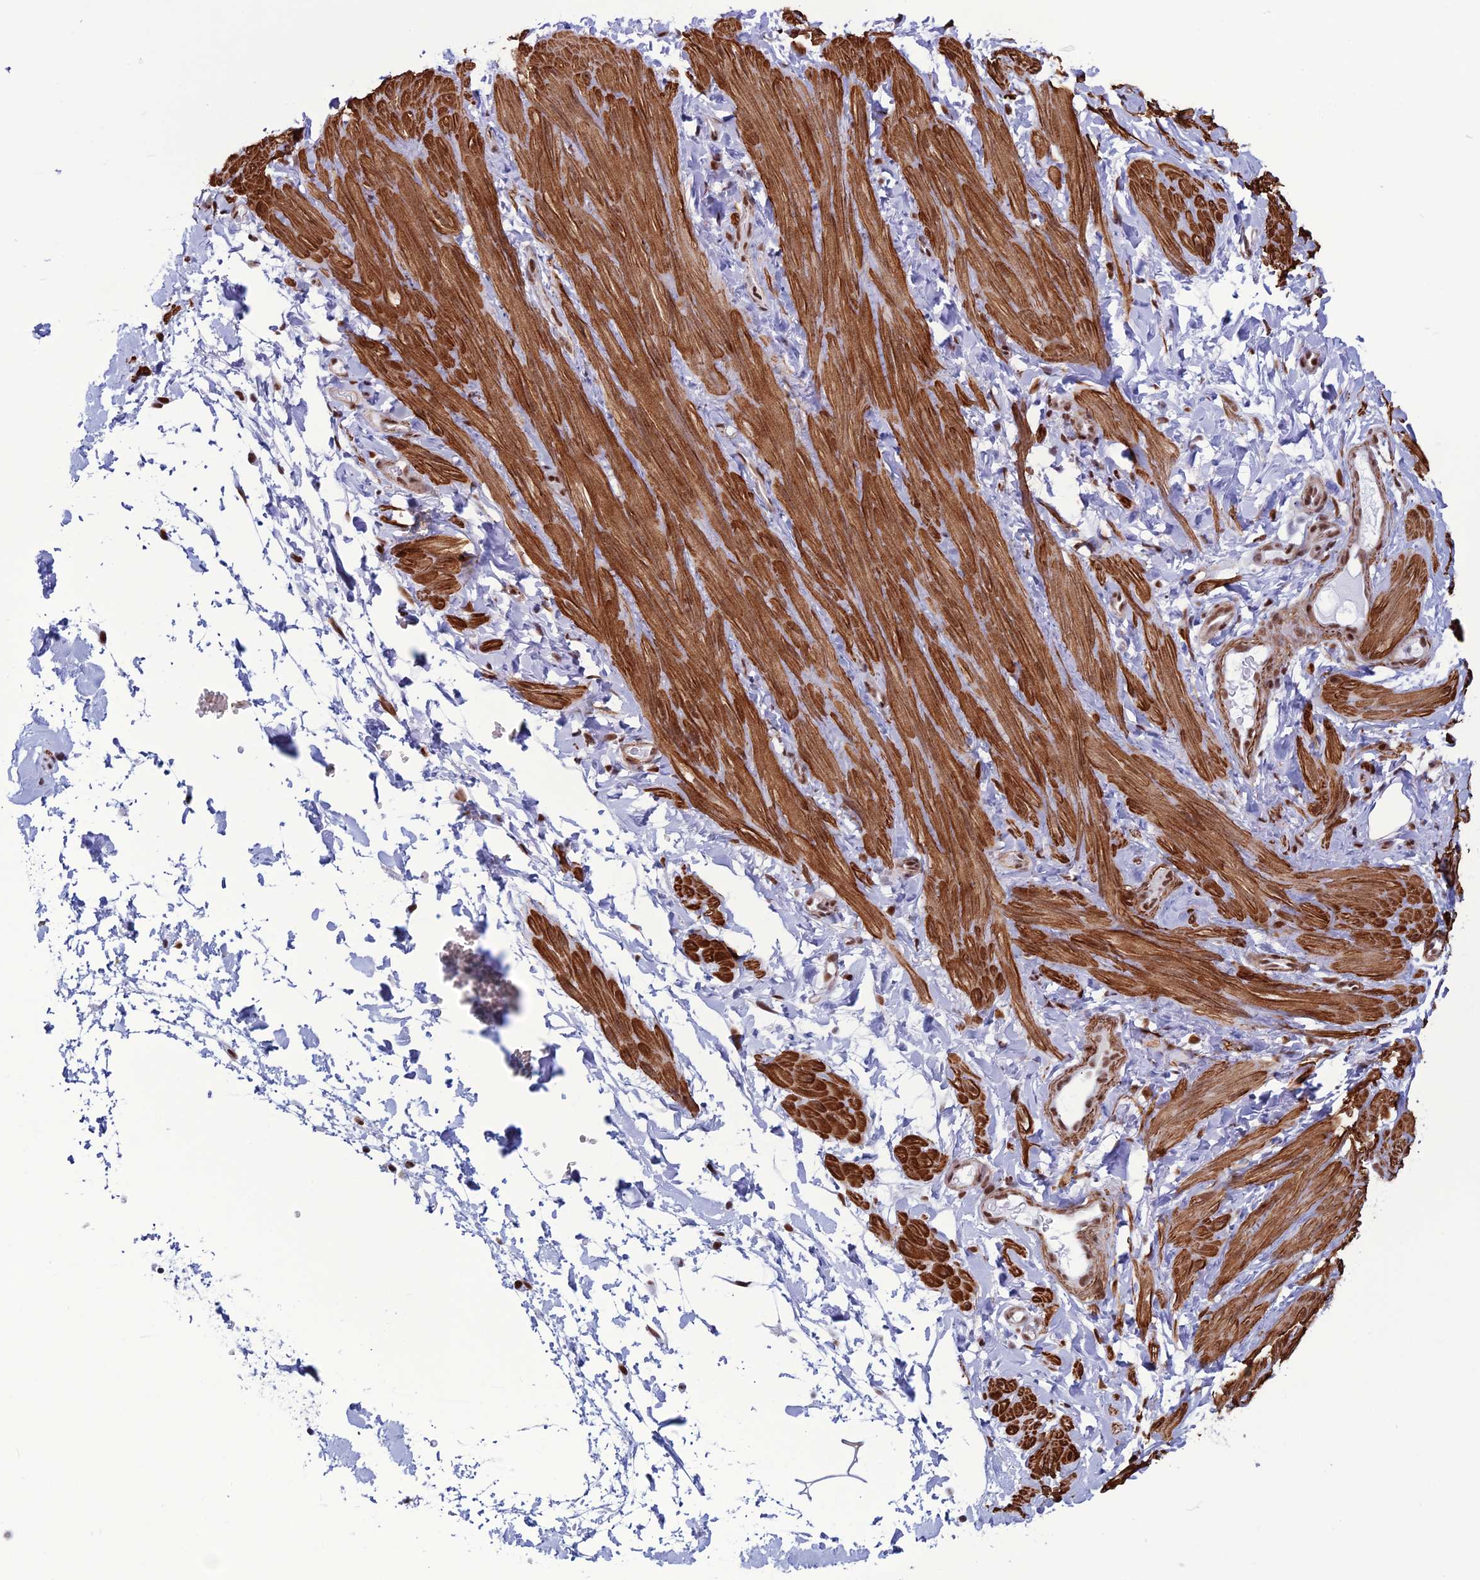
{"staining": {"intensity": "moderate", "quantity": ">75%", "location": "nuclear"}, "tissue": "adipose tissue", "cell_type": "Adipocytes", "image_type": "normal", "snomed": [{"axis": "morphology", "description": "Normal tissue, NOS"}, {"axis": "topography", "description": "Soft tissue"}, {"axis": "topography", "description": "Adipose tissue"}, {"axis": "topography", "description": "Vascular tissue"}, {"axis": "topography", "description": "Peripheral nerve tissue"}], "caption": "Adipocytes reveal medium levels of moderate nuclear staining in approximately >75% of cells in normal human adipose tissue. (brown staining indicates protein expression, while blue staining denotes nuclei).", "gene": "U2AF1", "patient": {"sex": "male", "age": 74}}